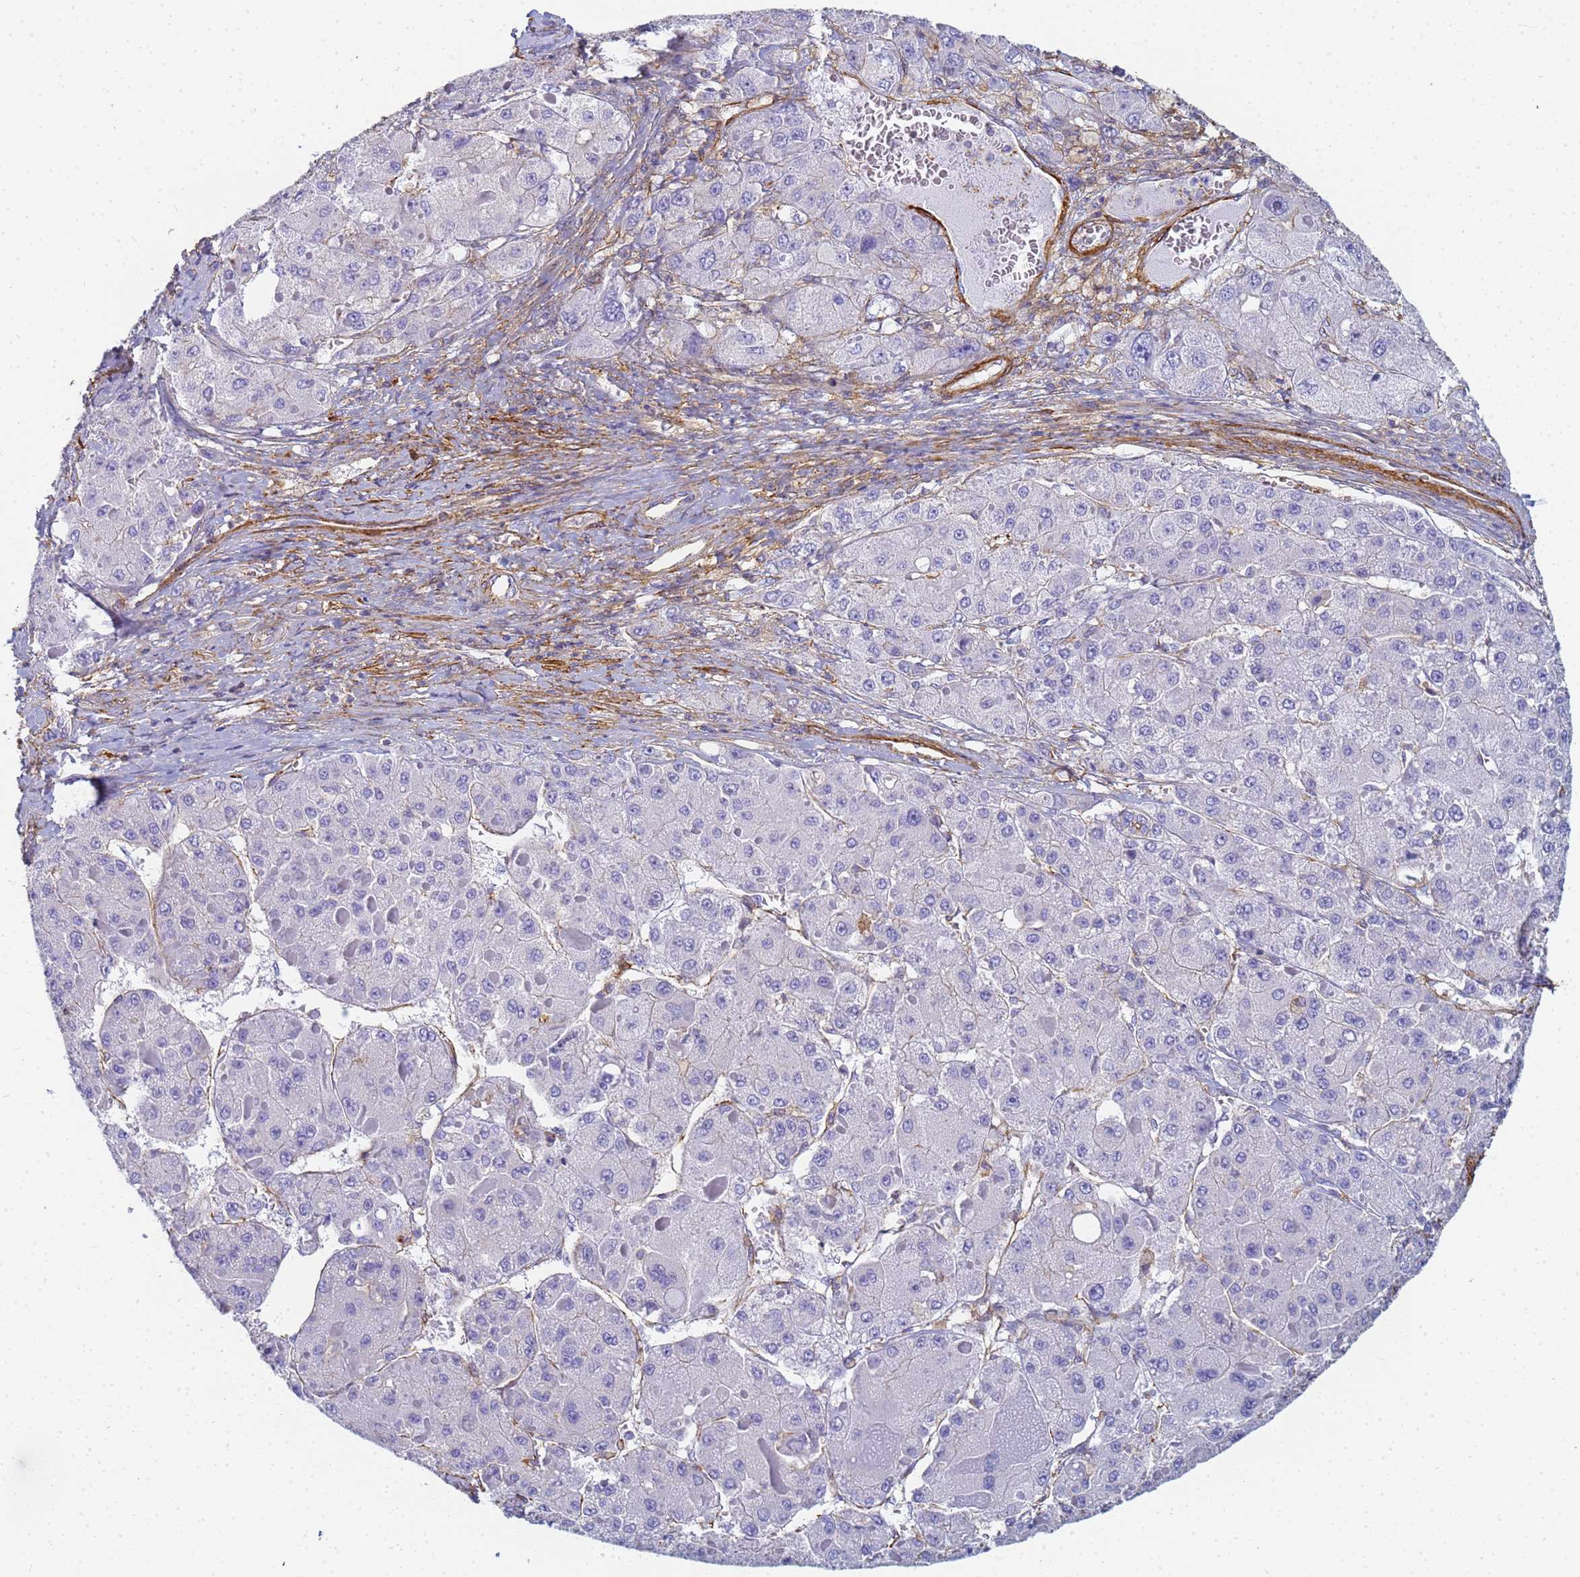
{"staining": {"intensity": "weak", "quantity": "<25%", "location": "cytoplasmic/membranous"}, "tissue": "liver cancer", "cell_type": "Tumor cells", "image_type": "cancer", "snomed": [{"axis": "morphology", "description": "Carcinoma, Hepatocellular, NOS"}, {"axis": "topography", "description": "Liver"}], "caption": "The immunohistochemistry (IHC) histopathology image has no significant staining in tumor cells of hepatocellular carcinoma (liver) tissue.", "gene": "TPM1", "patient": {"sex": "female", "age": 73}}